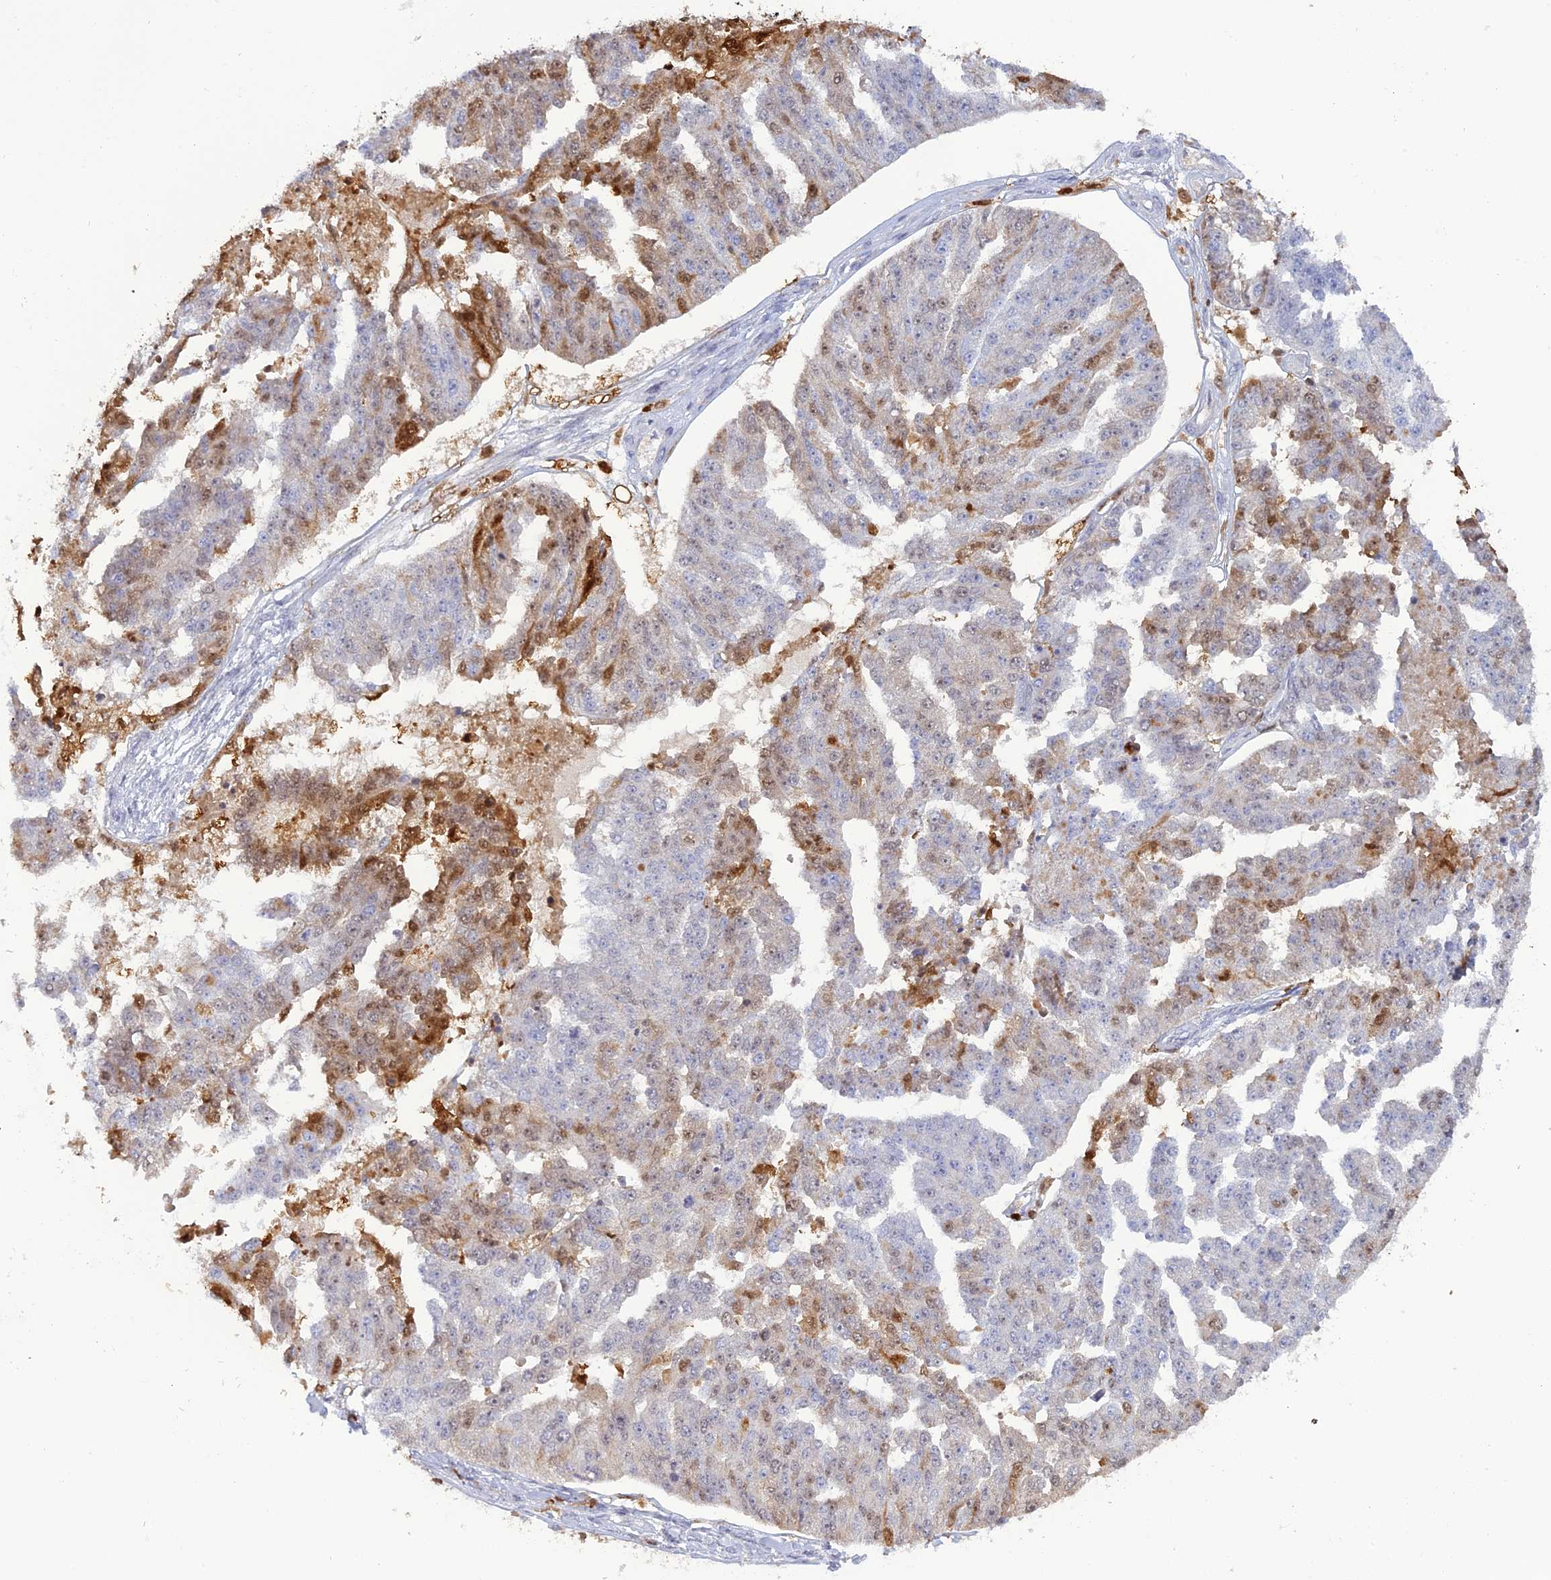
{"staining": {"intensity": "moderate", "quantity": "<25%", "location": "cytoplasmic/membranous,nuclear"}, "tissue": "ovarian cancer", "cell_type": "Tumor cells", "image_type": "cancer", "snomed": [{"axis": "morphology", "description": "Cystadenocarcinoma, serous, NOS"}, {"axis": "topography", "description": "Ovary"}], "caption": "Immunohistochemistry image of neoplastic tissue: human serous cystadenocarcinoma (ovarian) stained using immunohistochemistry (IHC) demonstrates low levels of moderate protein expression localized specifically in the cytoplasmic/membranous and nuclear of tumor cells, appearing as a cytoplasmic/membranous and nuclear brown color.", "gene": "PGBD4", "patient": {"sex": "female", "age": 58}}